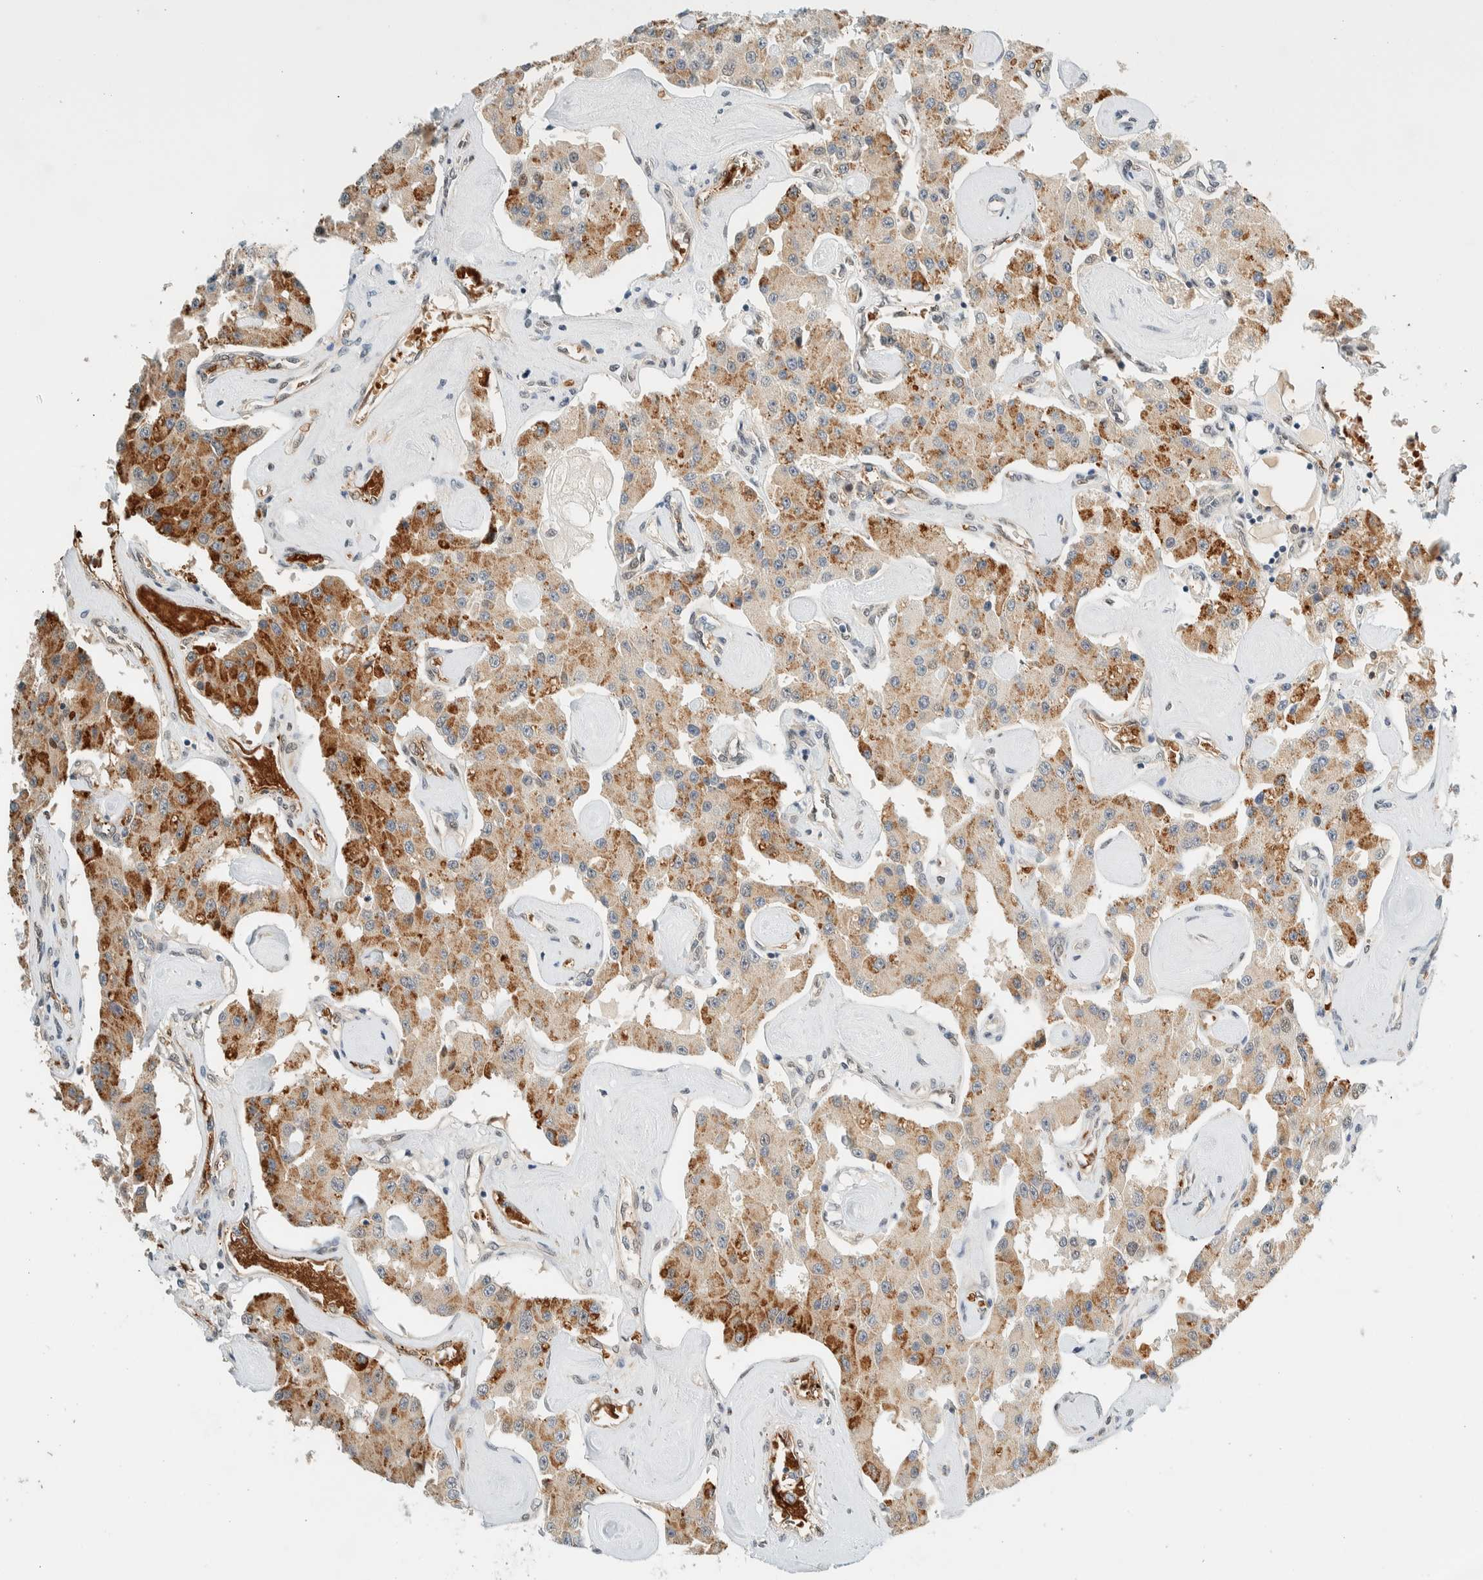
{"staining": {"intensity": "moderate", "quantity": ">75%", "location": "cytoplasmic/membranous"}, "tissue": "carcinoid", "cell_type": "Tumor cells", "image_type": "cancer", "snomed": [{"axis": "morphology", "description": "Carcinoid, malignant, NOS"}, {"axis": "topography", "description": "Pancreas"}], "caption": "Protein expression by immunohistochemistry (IHC) displays moderate cytoplasmic/membranous staining in about >75% of tumor cells in carcinoid.", "gene": "TSTD2", "patient": {"sex": "male", "age": 41}}